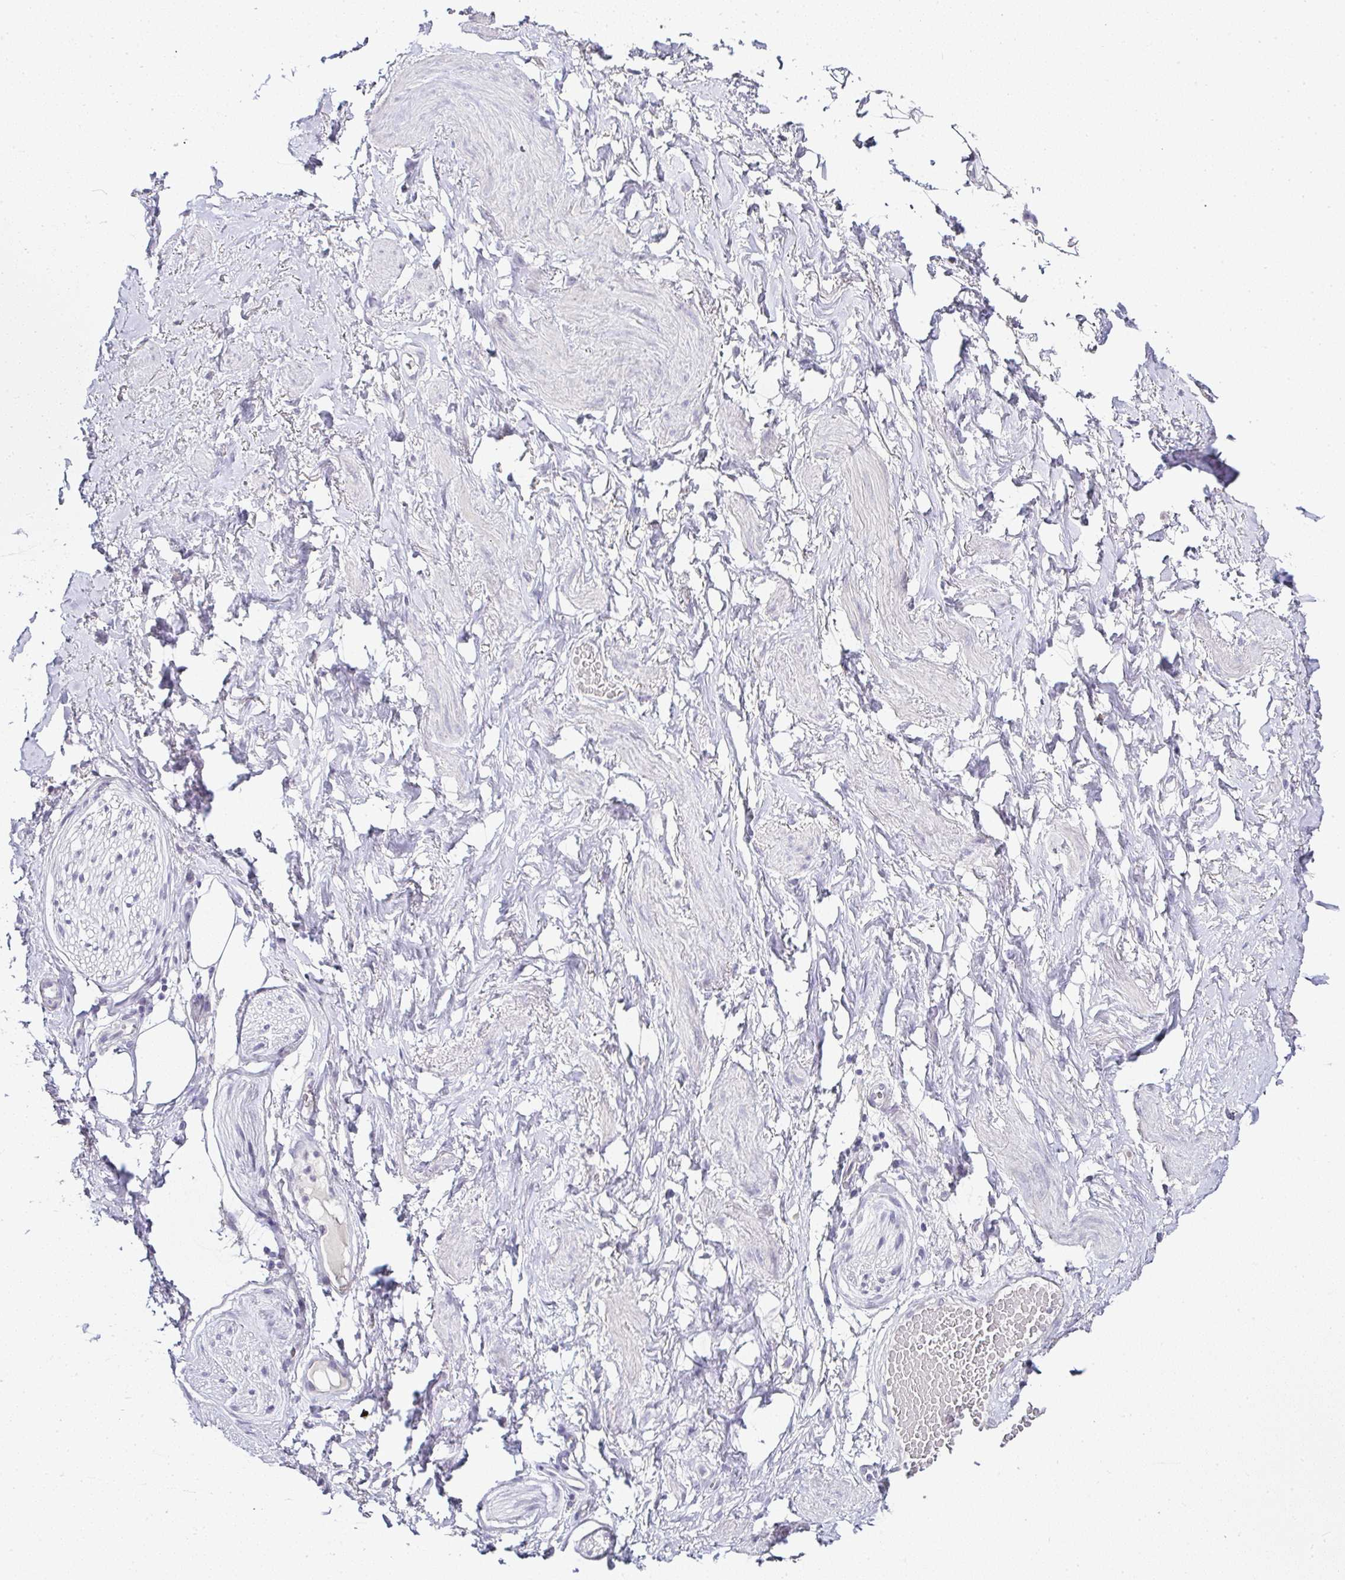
{"staining": {"intensity": "negative", "quantity": "none", "location": "none"}, "tissue": "adipose tissue", "cell_type": "Adipocytes", "image_type": "normal", "snomed": [{"axis": "morphology", "description": "Normal tissue, NOS"}, {"axis": "topography", "description": "Vagina"}, {"axis": "topography", "description": "Peripheral nerve tissue"}], "caption": "Adipocytes show no significant positivity in normal adipose tissue.", "gene": "SERPINB3", "patient": {"sex": "female", "age": 71}}